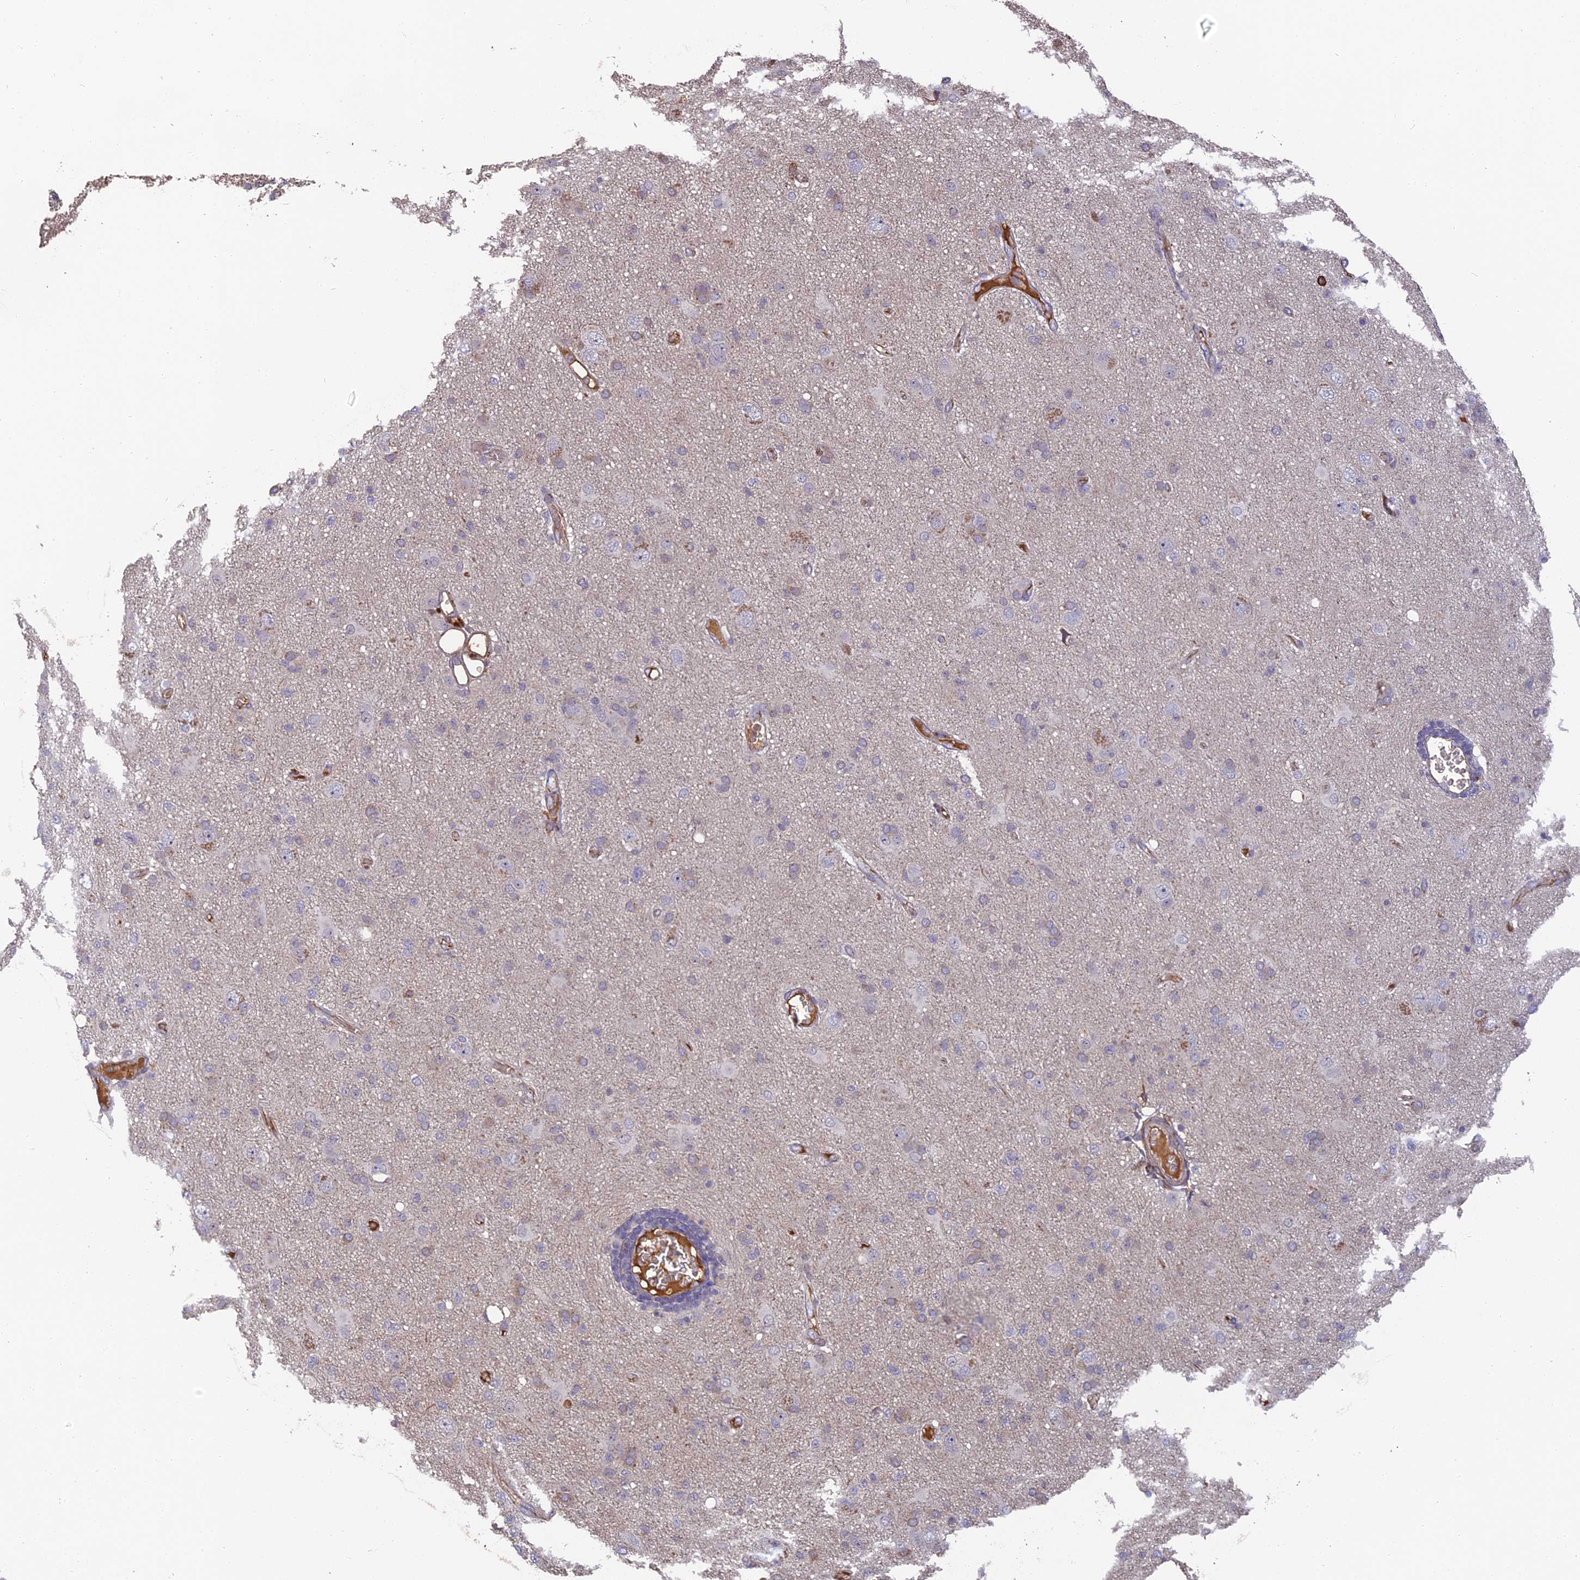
{"staining": {"intensity": "negative", "quantity": "none", "location": "none"}, "tissue": "glioma", "cell_type": "Tumor cells", "image_type": "cancer", "snomed": [{"axis": "morphology", "description": "Glioma, malignant, High grade"}, {"axis": "topography", "description": "Brain"}], "caption": "Immunohistochemistry (IHC) photomicrograph of malignant glioma (high-grade) stained for a protein (brown), which shows no expression in tumor cells.", "gene": "ERMAP", "patient": {"sex": "female", "age": 57}}